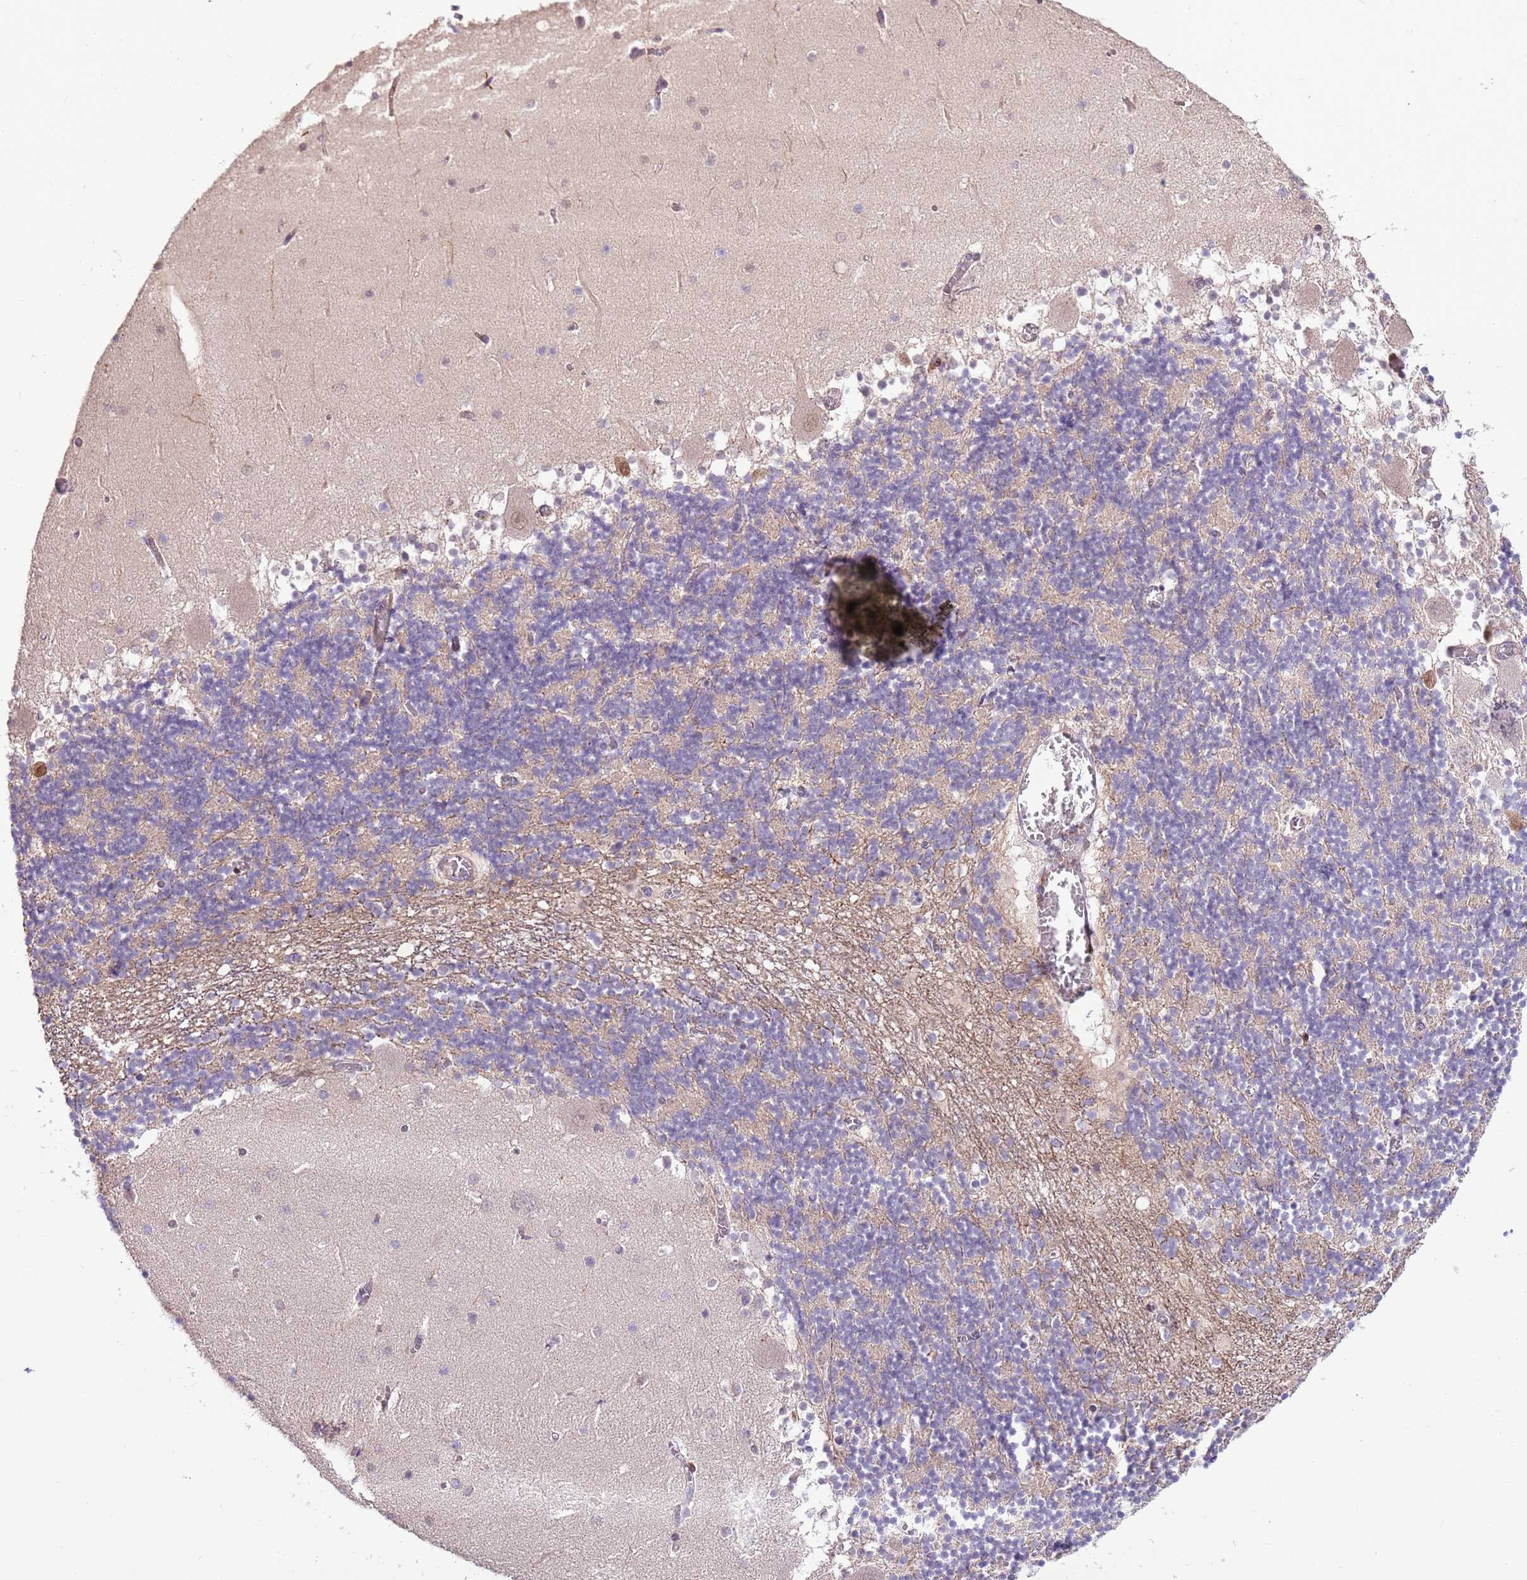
{"staining": {"intensity": "moderate", "quantity": "<25%", "location": "cytoplasmic/membranous"}, "tissue": "cerebellum", "cell_type": "Cells in granular layer", "image_type": "normal", "snomed": [{"axis": "morphology", "description": "Normal tissue, NOS"}, {"axis": "topography", "description": "Cerebellum"}], "caption": "Moderate cytoplasmic/membranous expression is appreciated in about <25% of cells in granular layer in benign cerebellum.", "gene": "LGI4", "patient": {"sex": "female", "age": 28}}